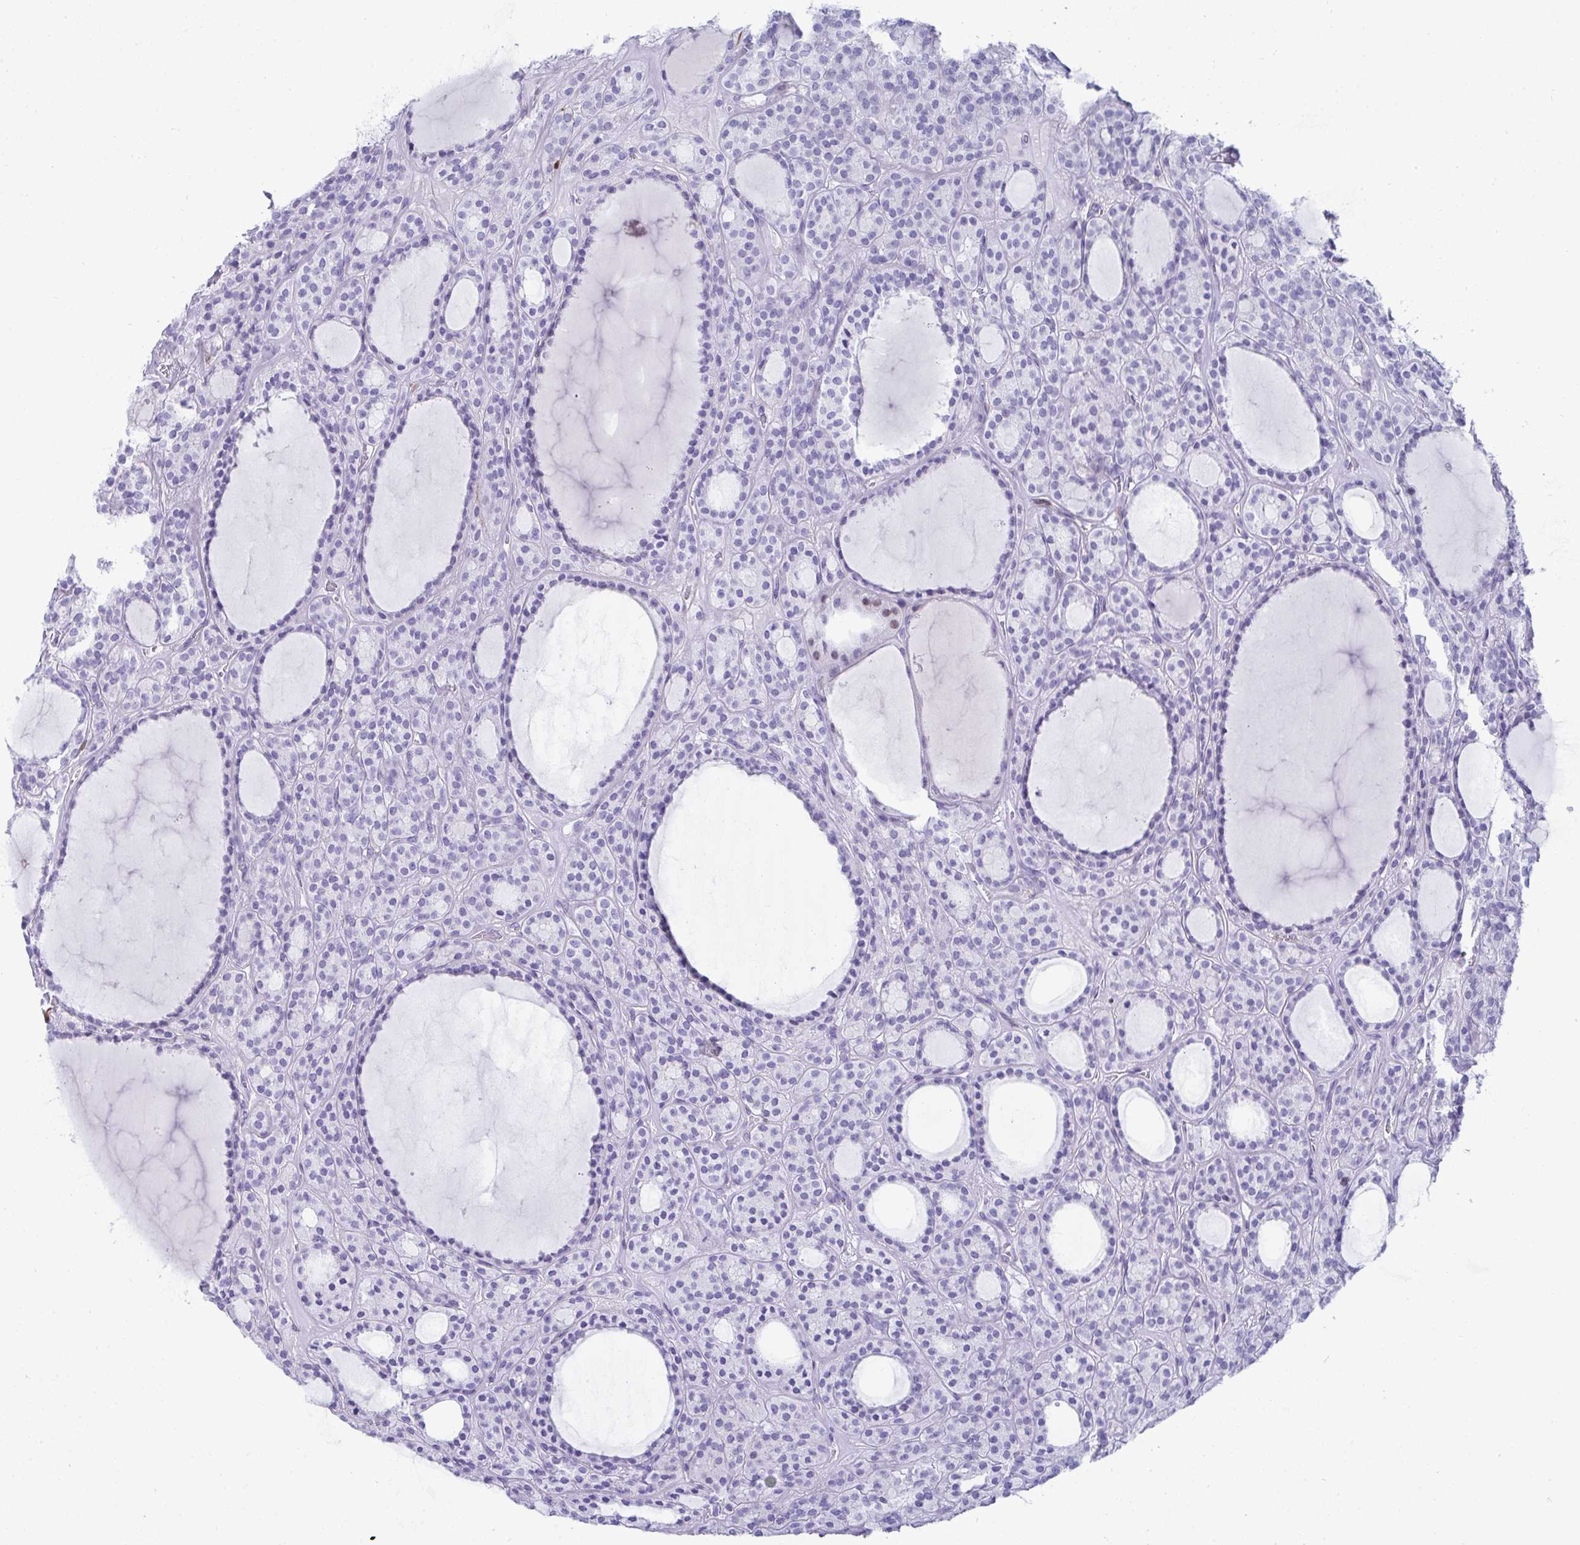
{"staining": {"intensity": "negative", "quantity": "none", "location": "none"}, "tissue": "thyroid cancer", "cell_type": "Tumor cells", "image_type": "cancer", "snomed": [{"axis": "morphology", "description": "Follicular adenoma carcinoma, NOS"}, {"axis": "topography", "description": "Thyroid gland"}], "caption": "High magnification brightfield microscopy of thyroid cancer stained with DAB (3,3'-diaminobenzidine) (brown) and counterstained with hematoxylin (blue): tumor cells show no significant expression.", "gene": "HSPB6", "patient": {"sex": "female", "age": 63}}